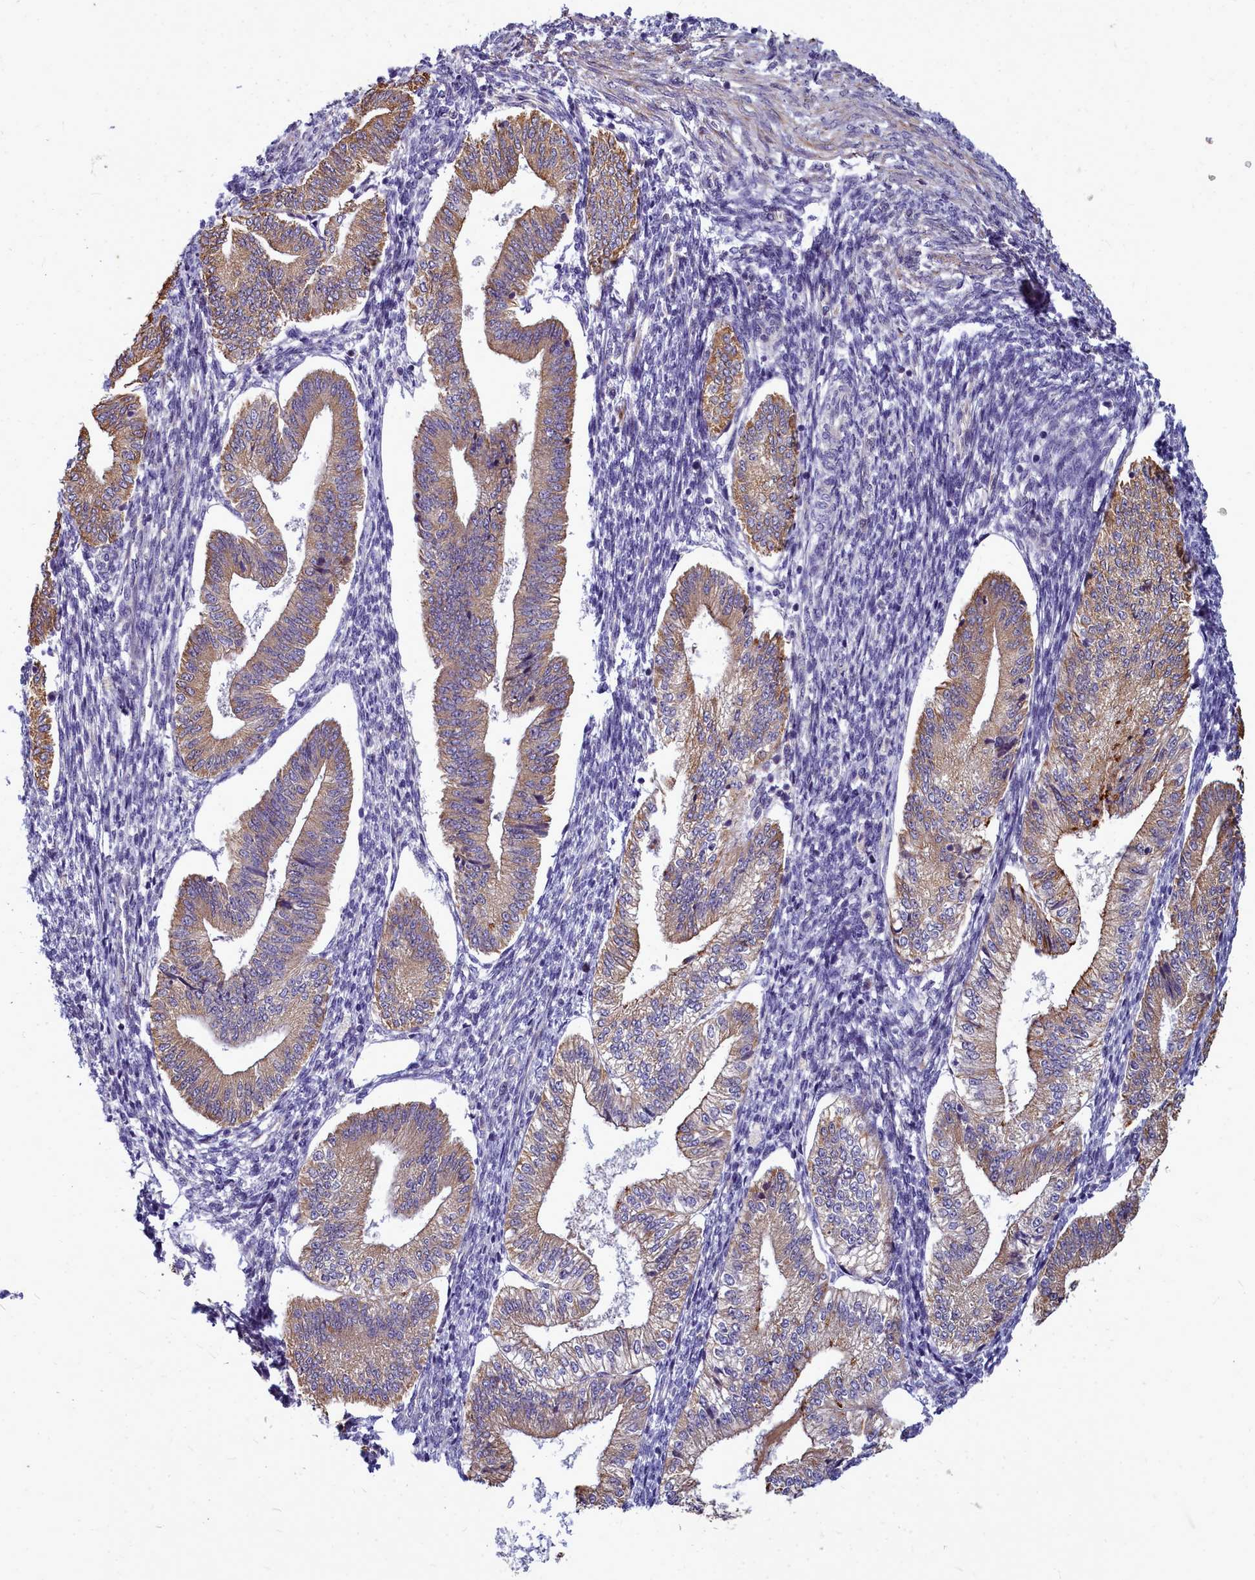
{"staining": {"intensity": "negative", "quantity": "none", "location": "none"}, "tissue": "endometrium", "cell_type": "Cells in endometrial stroma", "image_type": "normal", "snomed": [{"axis": "morphology", "description": "Normal tissue, NOS"}, {"axis": "topography", "description": "Endometrium"}], "caption": "High magnification brightfield microscopy of normal endometrium stained with DAB (3,3'-diaminobenzidine) (brown) and counterstained with hematoxylin (blue): cells in endometrial stroma show no significant expression.", "gene": "SMPD4", "patient": {"sex": "female", "age": 34}}